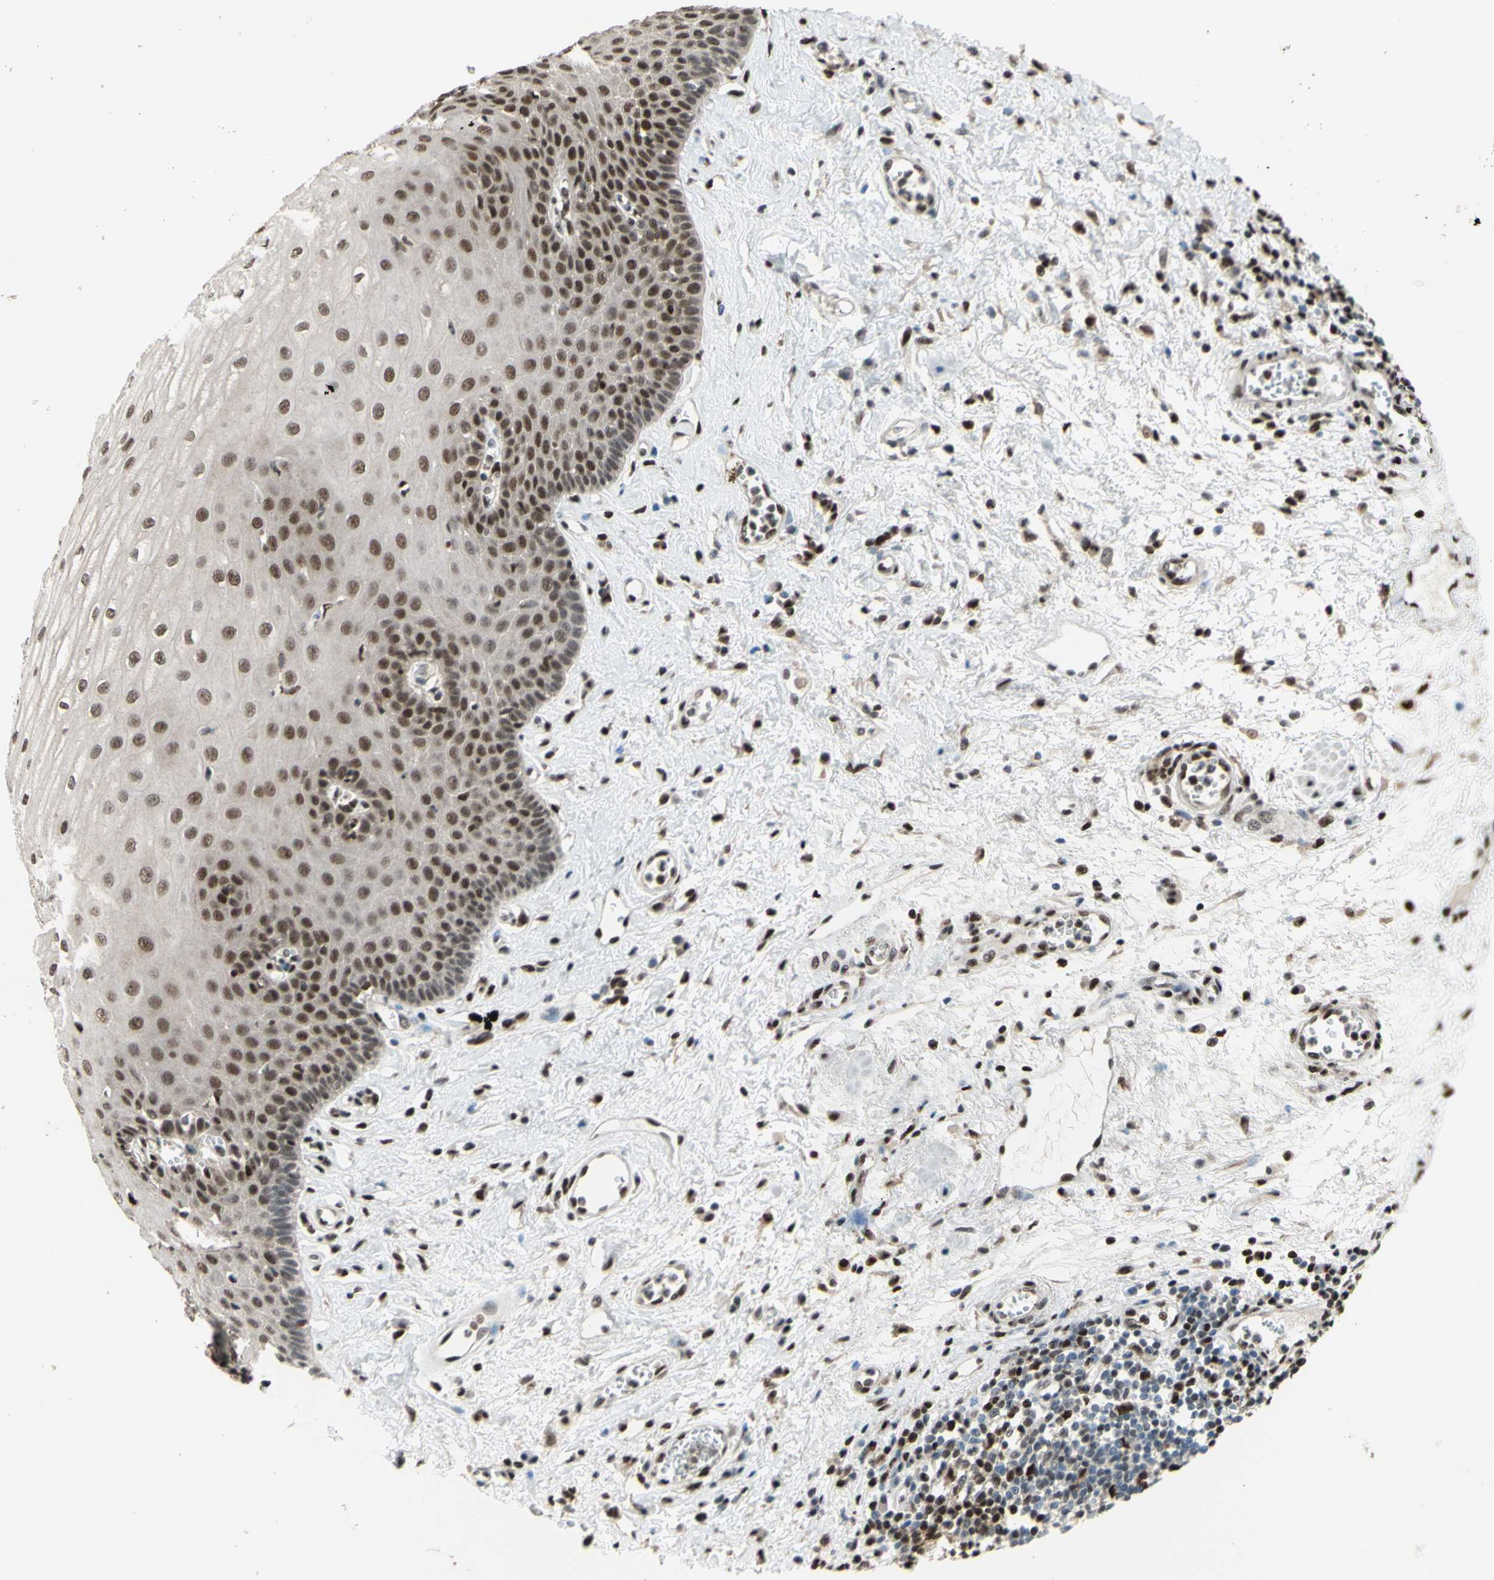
{"staining": {"intensity": "moderate", "quantity": ">75%", "location": "cytoplasmic/membranous,nuclear"}, "tissue": "esophagus", "cell_type": "Squamous epithelial cells", "image_type": "normal", "snomed": [{"axis": "morphology", "description": "Normal tissue, NOS"}, {"axis": "morphology", "description": "Squamous cell carcinoma, NOS"}, {"axis": "topography", "description": "Esophagus"}], "caption": "Squamous epithelial cells reveal moderate cytoplasmic/membranous,nuclear expression in about >75% of cells in normal esophagus. Using DAB (brown) and hematoxylin (blue) stains, captured at high magnification using brightfield microscopy.", "gene": "FKBP5", "patient": {"sex": "male", "age": 65}}